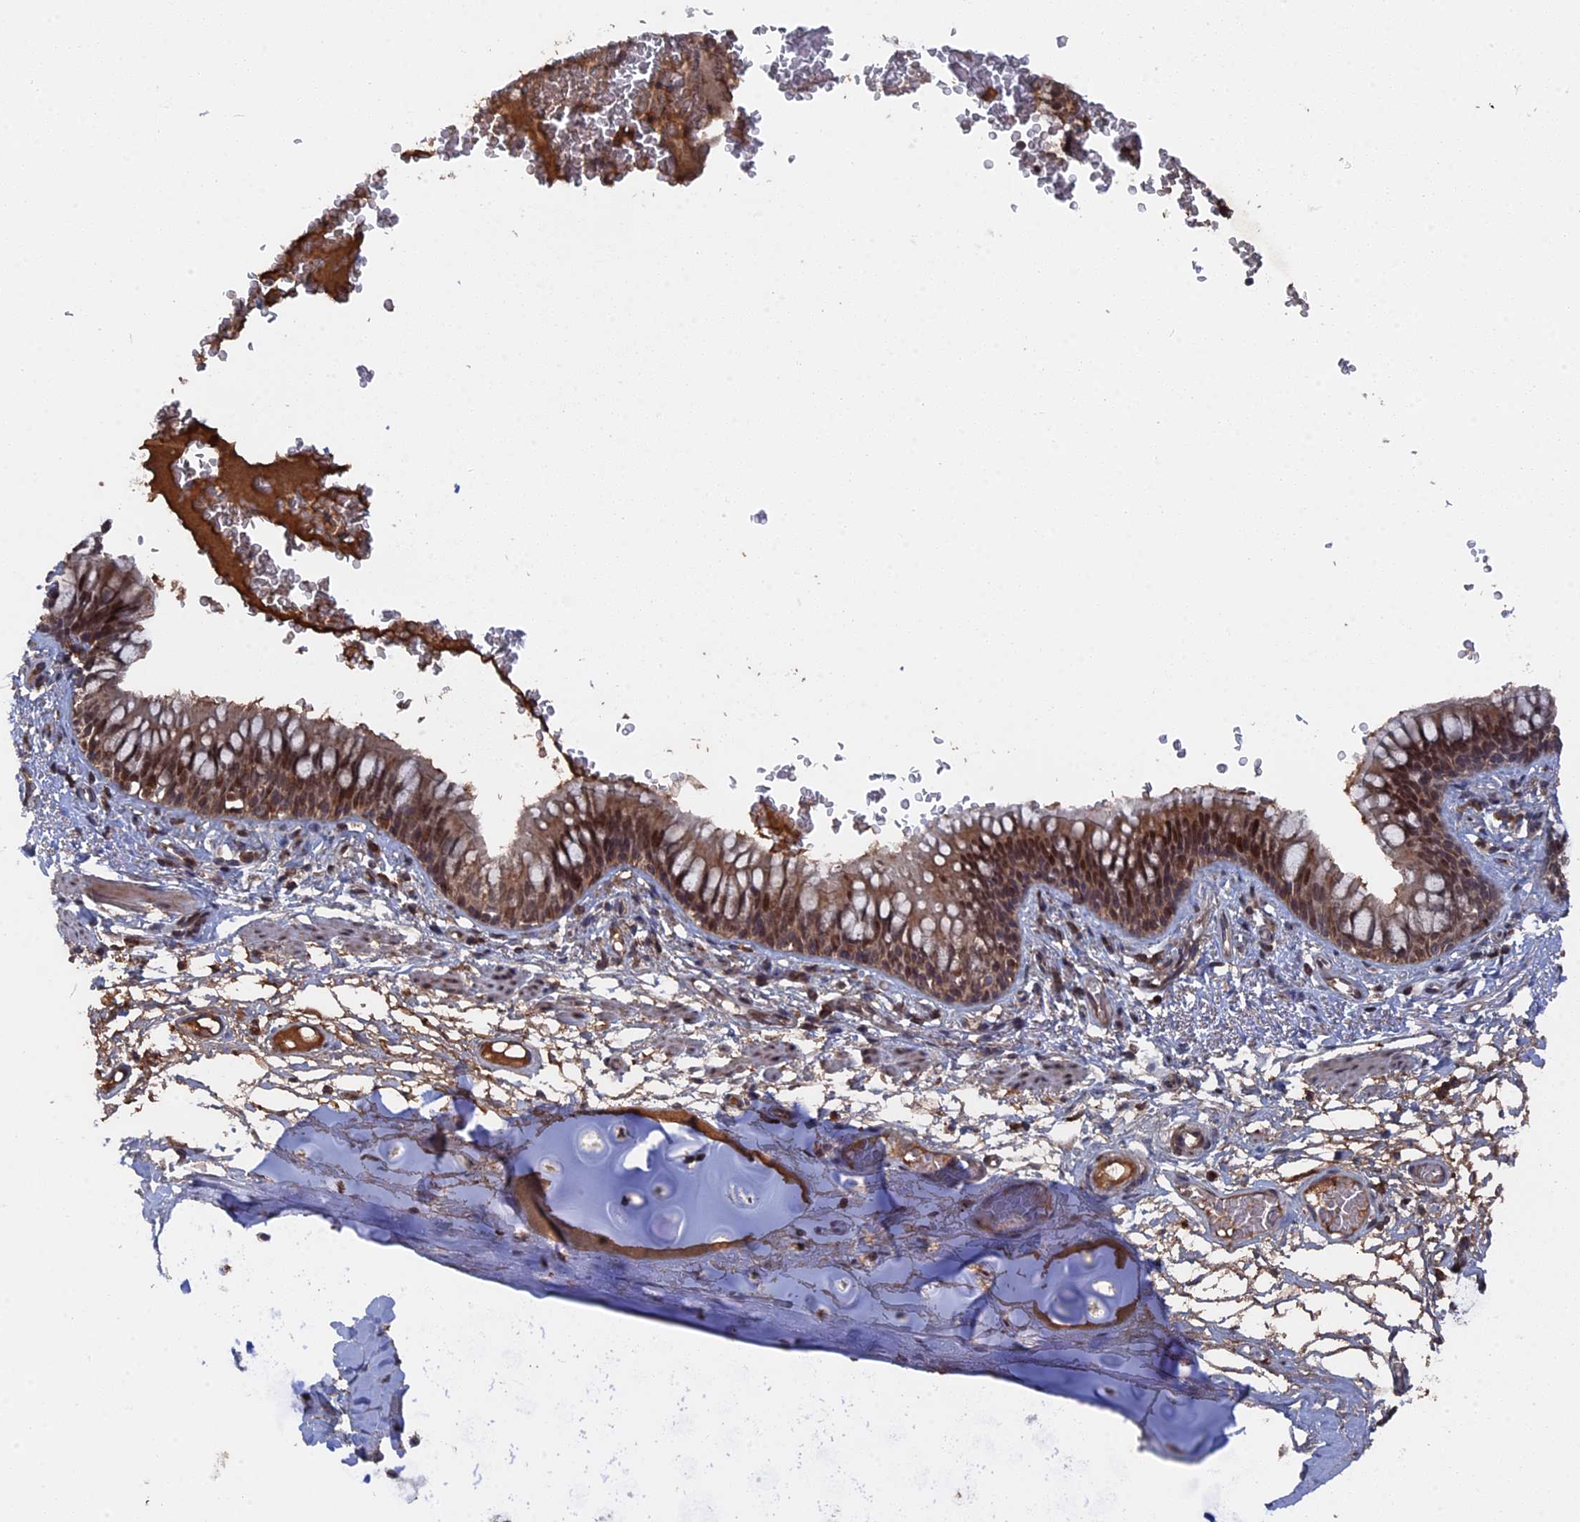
{"staining": {"intensity": "moderate", "quantity": ">75%", "location": "cytoplasmic/membranous,nuclear"}, "tissue": "bronchus", "cell_type": "Respiratory epithelial cells", "image_type": "normal", "snomed": [{"axis": "morphology", "description": "Normal tissue, NOS"}, {"axis": "topography", "description": "Cartilage tissue"}, {"axis": "topography", "description": "Bronchus"}], "caption": "Protein staining demonstrates moderate cytoplasmic/membranous,nuclear staining in about >75% of respiratory epithelial cells in benign bronchus.", "gene": "CEACAM21", "patient": {"sex": "female", "age": 36}}